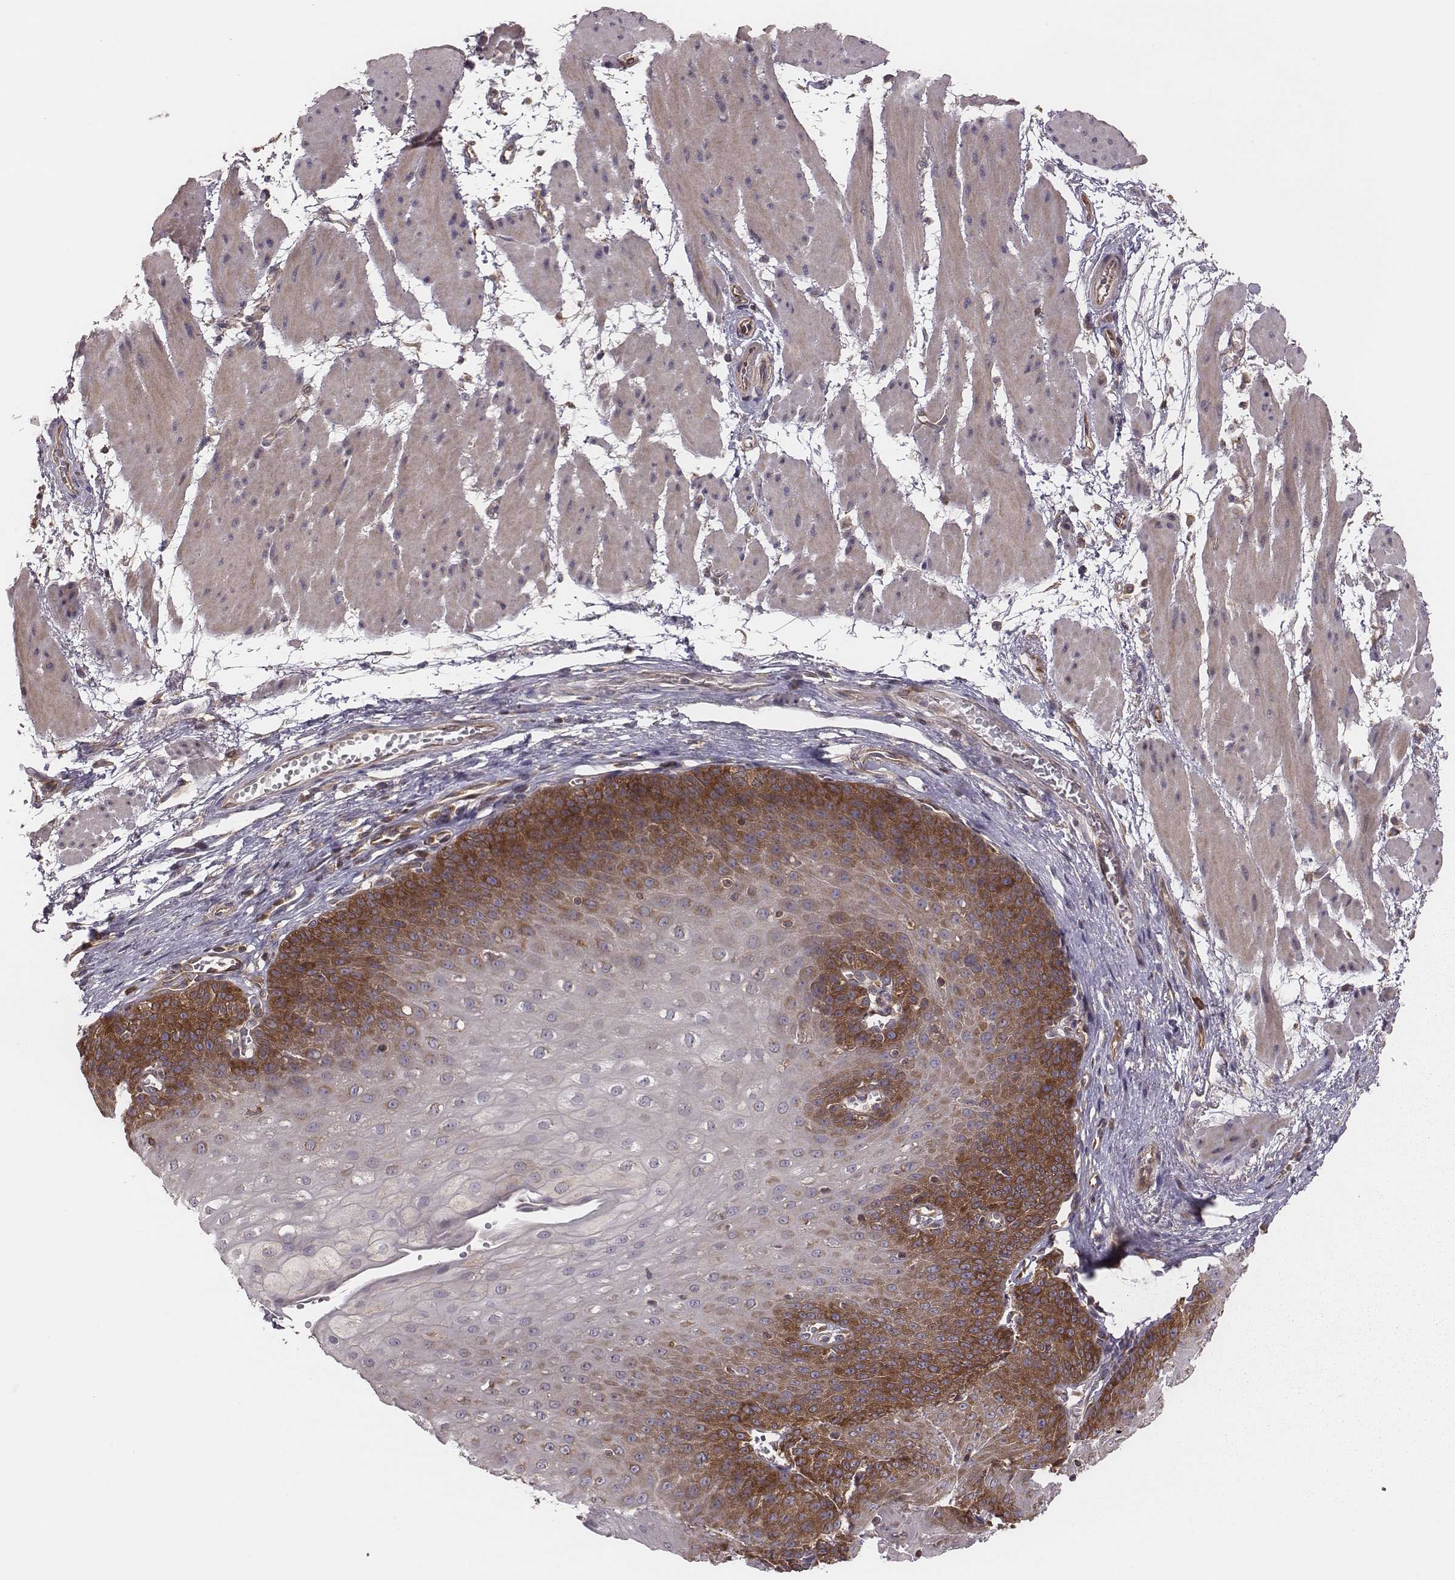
{"staining": {"intensity": "moderate", "quantity": "25%-75%", "location": "cytoplasmic/membranous"}, "tissue": "esophagus", "cell_type": "Squamous epithelial cells", "image_type": "normal", "snomed": [{"axis": "morphology", "description": "Normal tissue, NOS"}, {"axis": "topography", "description": "Esophagus"}], "caption": "Immunohistochemical staining of unremarkable human esophagus displays 25%-75% levels of moderate cytoplasmic/membranous protein expression in about 25%-75% of squamous epithelial cells.", "gene": "CAD", "patient": {"sex": "male", "age": 71}}